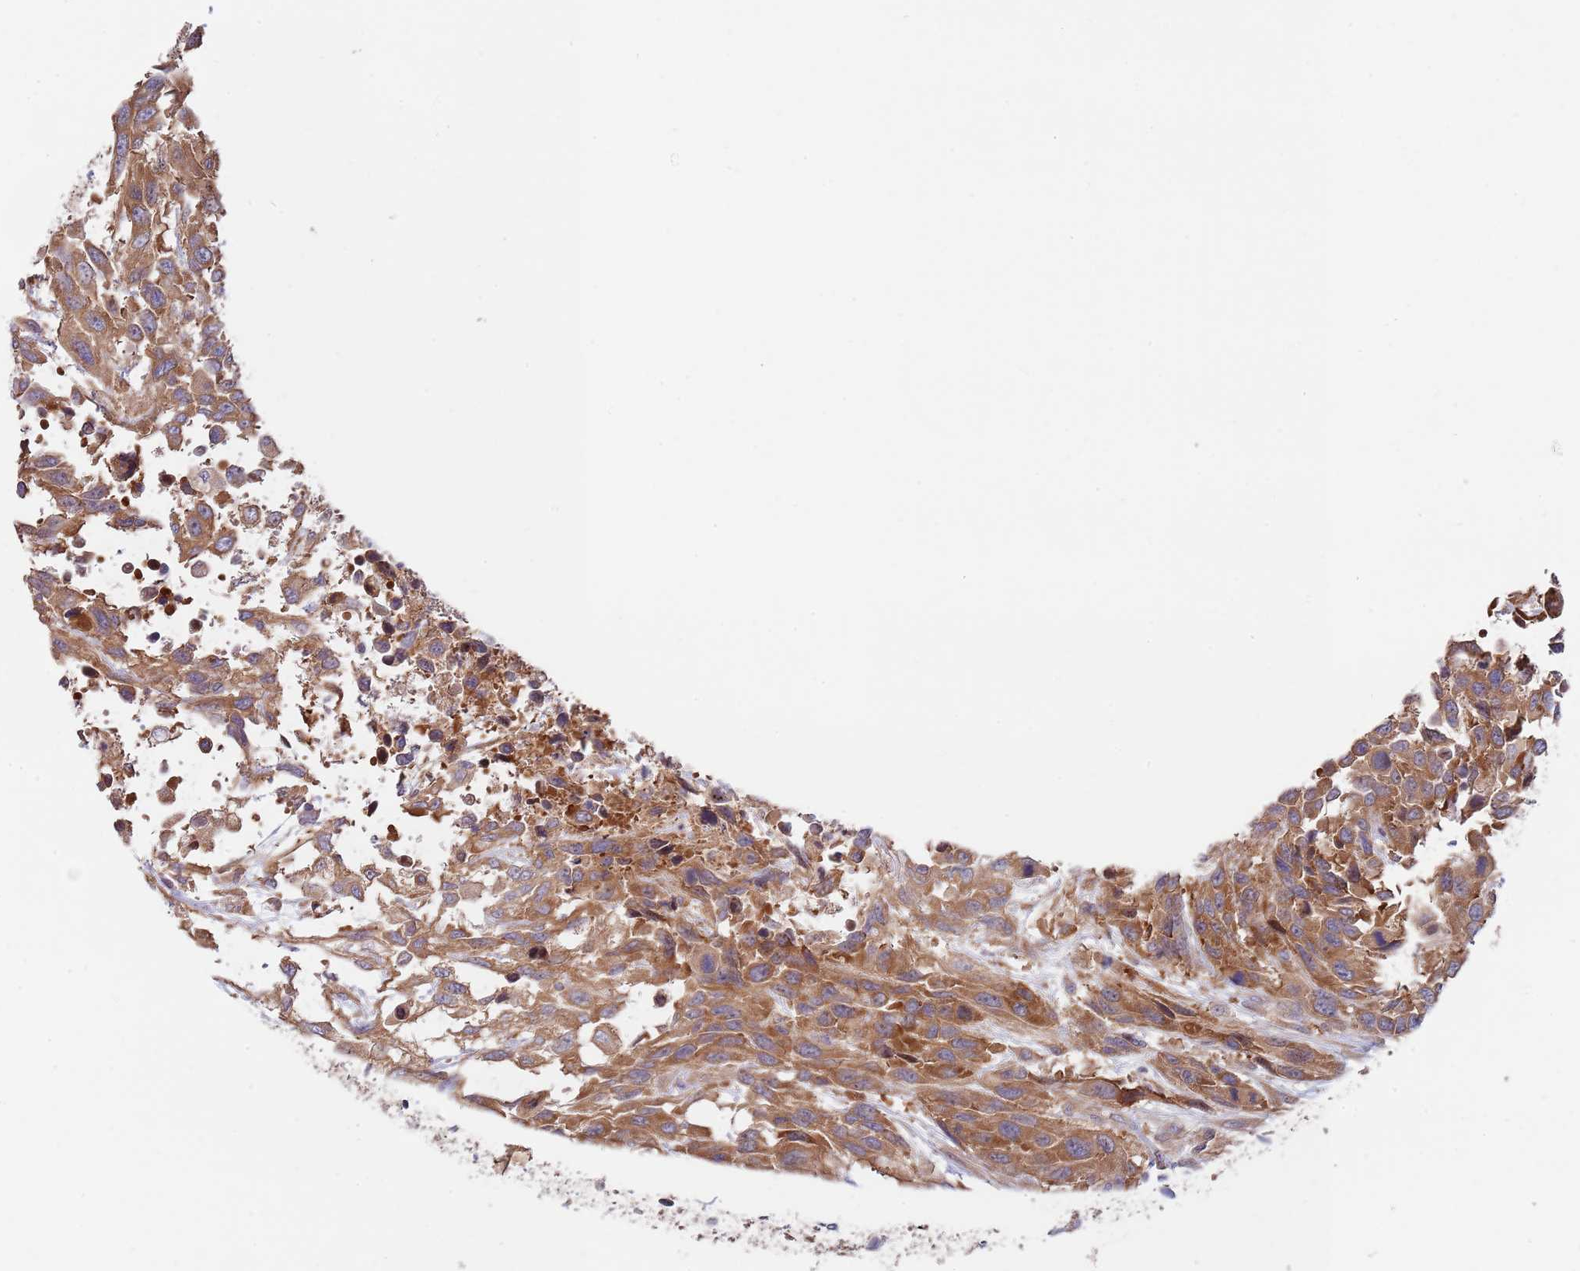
{"staining": {"intensity": "moderate", "quantity": ">75%", "location": "cytoplasmic/membranous"}, "tissue": "urothelial cancer", "cell_type": "Tumor cells", "image_type": "cancer", "snomed": [{"axis": "morphology", "description": "Urothelial carcinoma, High grade"}, {"axis": "topography", "description": "Urinary bladder"}], "caption": "Human high-grade urothelial carcinoma stained for a protein (brown) demonstrates moderate cytoplasmic/membranous positive staining in approximately >75% of tumor cells.", "gene": "EIF3F", "patient": {"sex": "female", "age": 70}}